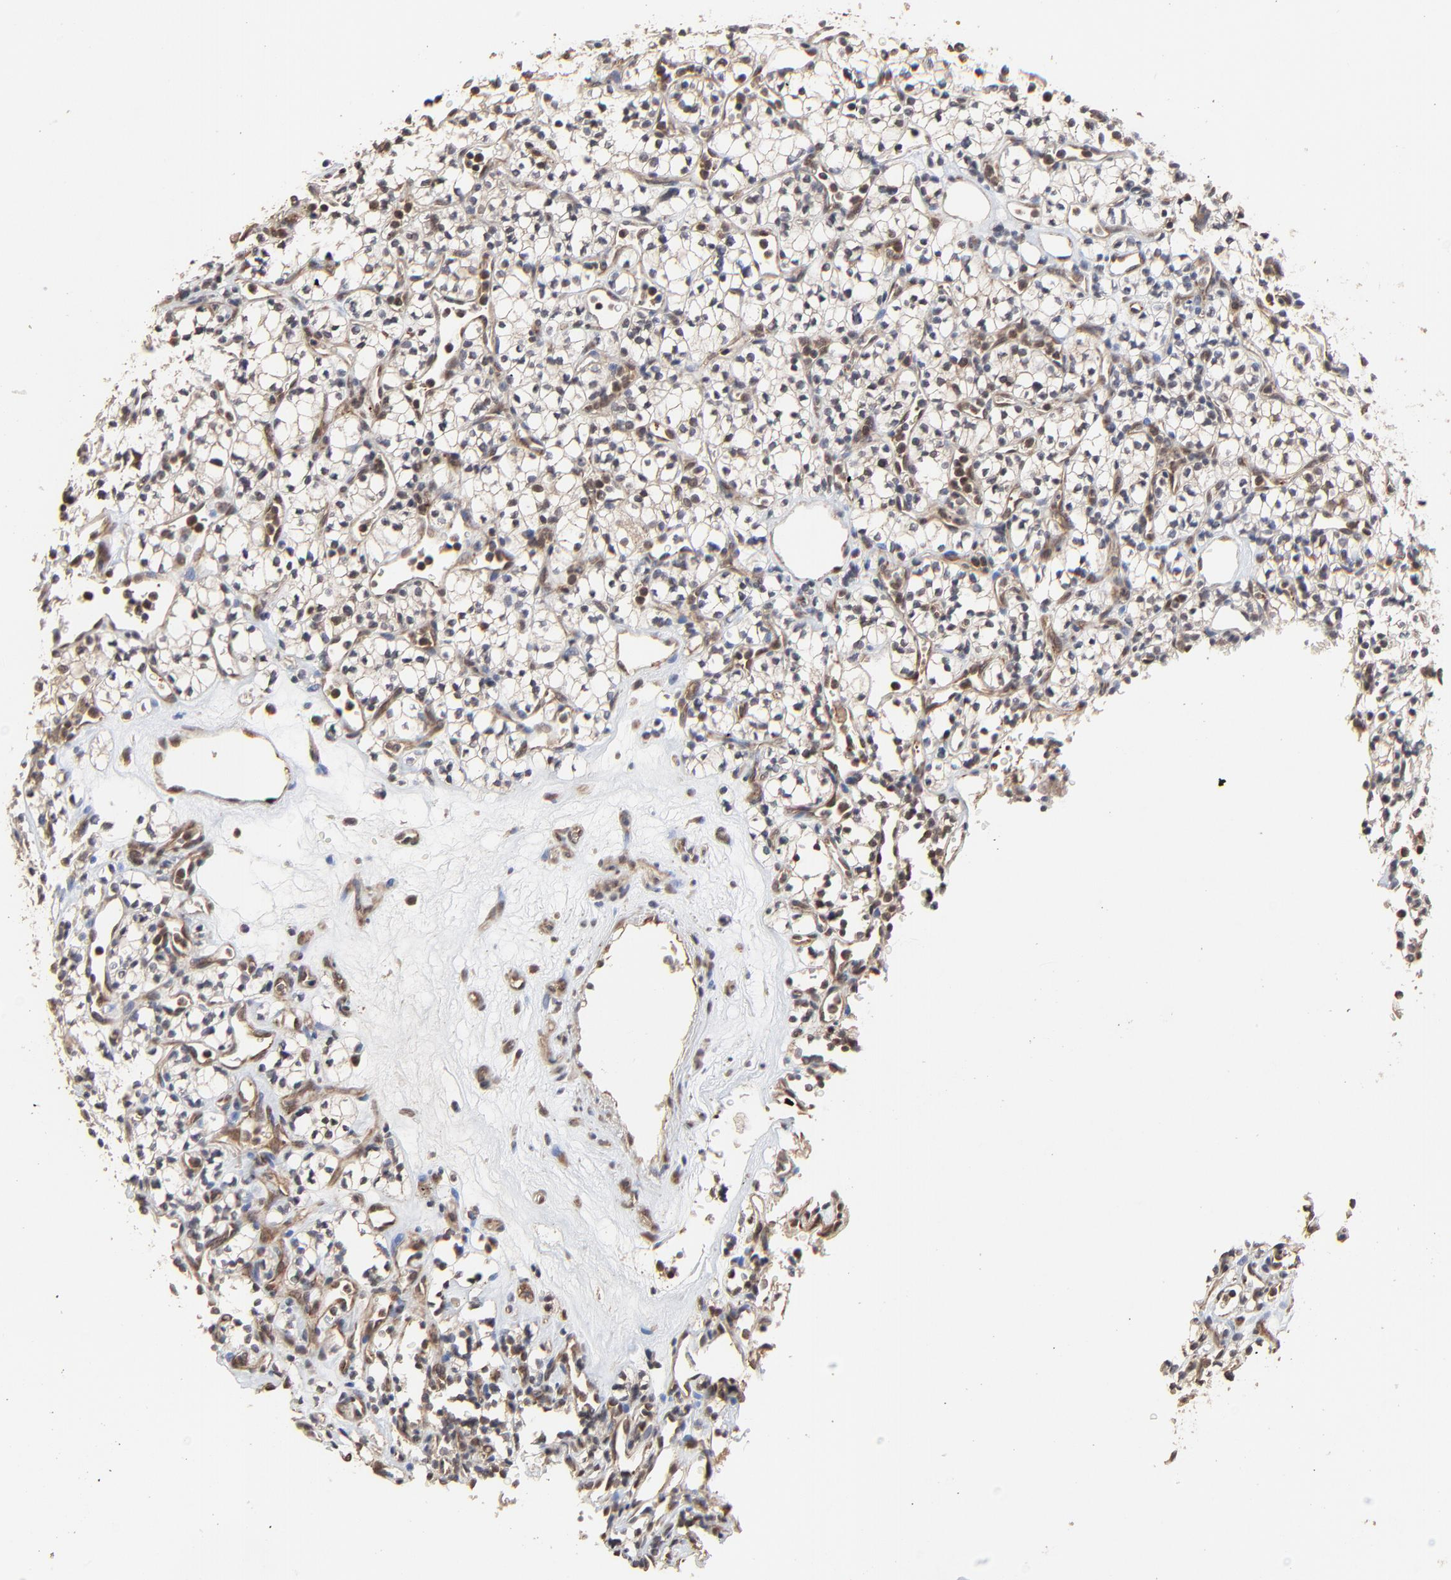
{"staining": {"intensity": "weak", "quantity": "<25%", "location": "nuclear"}, "tissue": "renal cancer", "cell_type": "Tumor cells", "image_type": "cancer", "snomed": [{"axis": "morphology", "description": "Adenocarcinoma, NOS"}, {"axis": "topography", "description": "Kidney"}], "caption": "The immunohistochemistry (IHC) photomicrograph has no significant staining in tumor cells of renal cancer tissue. (Brightfield microscopy of DAB (3,3'-diaminobenzidine) IHC at high magnification).", "gene": "FAM227A", "patient": {"sex": "male", "age": 59}}